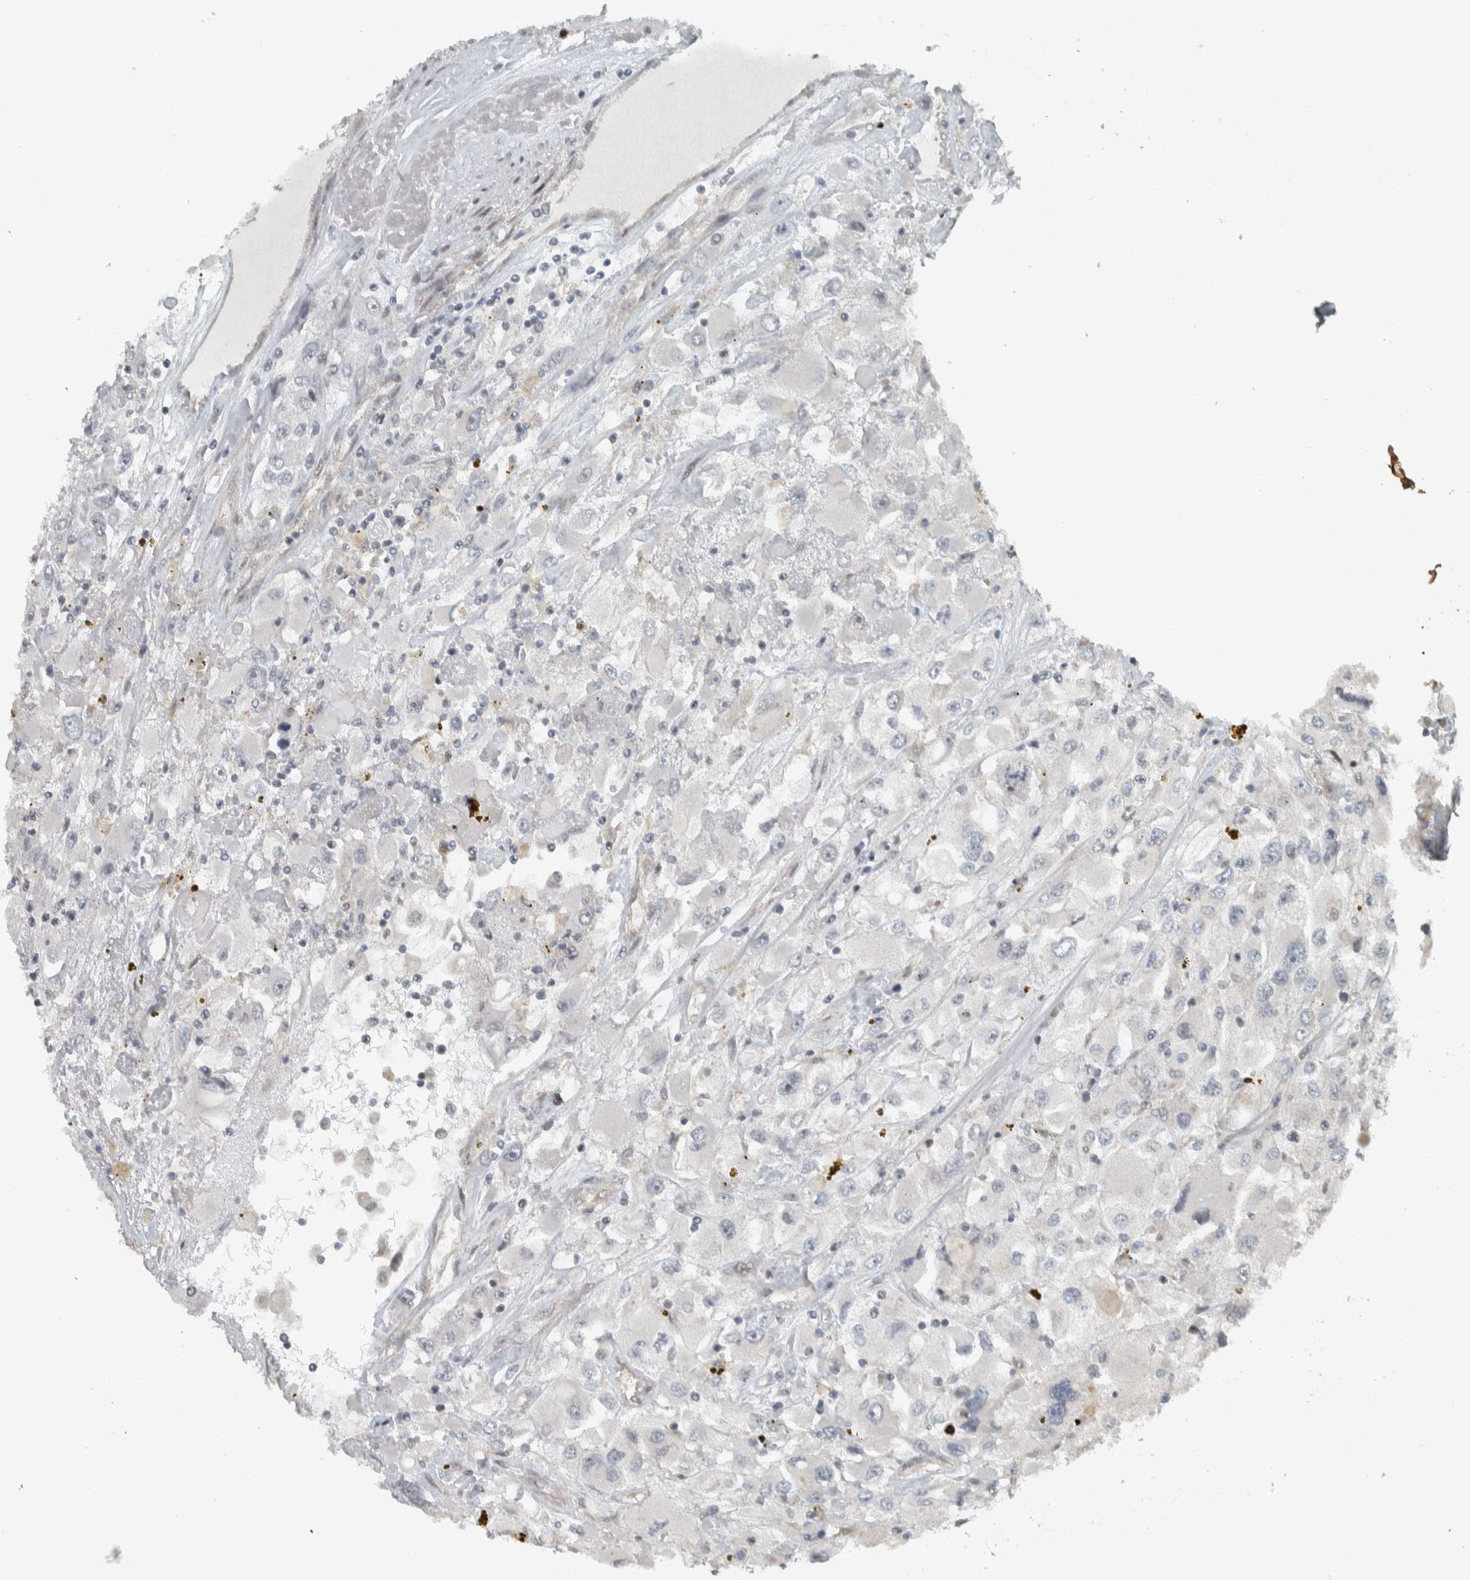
{"staining": {"intensity": "negative", "quantity": "none", "location": "none"}, "tissue": "renal cancer", "cell_type": "Tumor cells", "image_type": "cancer", "snomed": [{"axis": "morphology", "description": "Adenocarcinoma, NOS"}, {"axis": "topography", "description": "Kidney"}], "caption": "This is a micrograph of IHC staining of adenocarcinoma (renal), which shows no positivity in tumor cells.", "gene": "NAPG", "patient": {"sex": "female", "age": 52}}